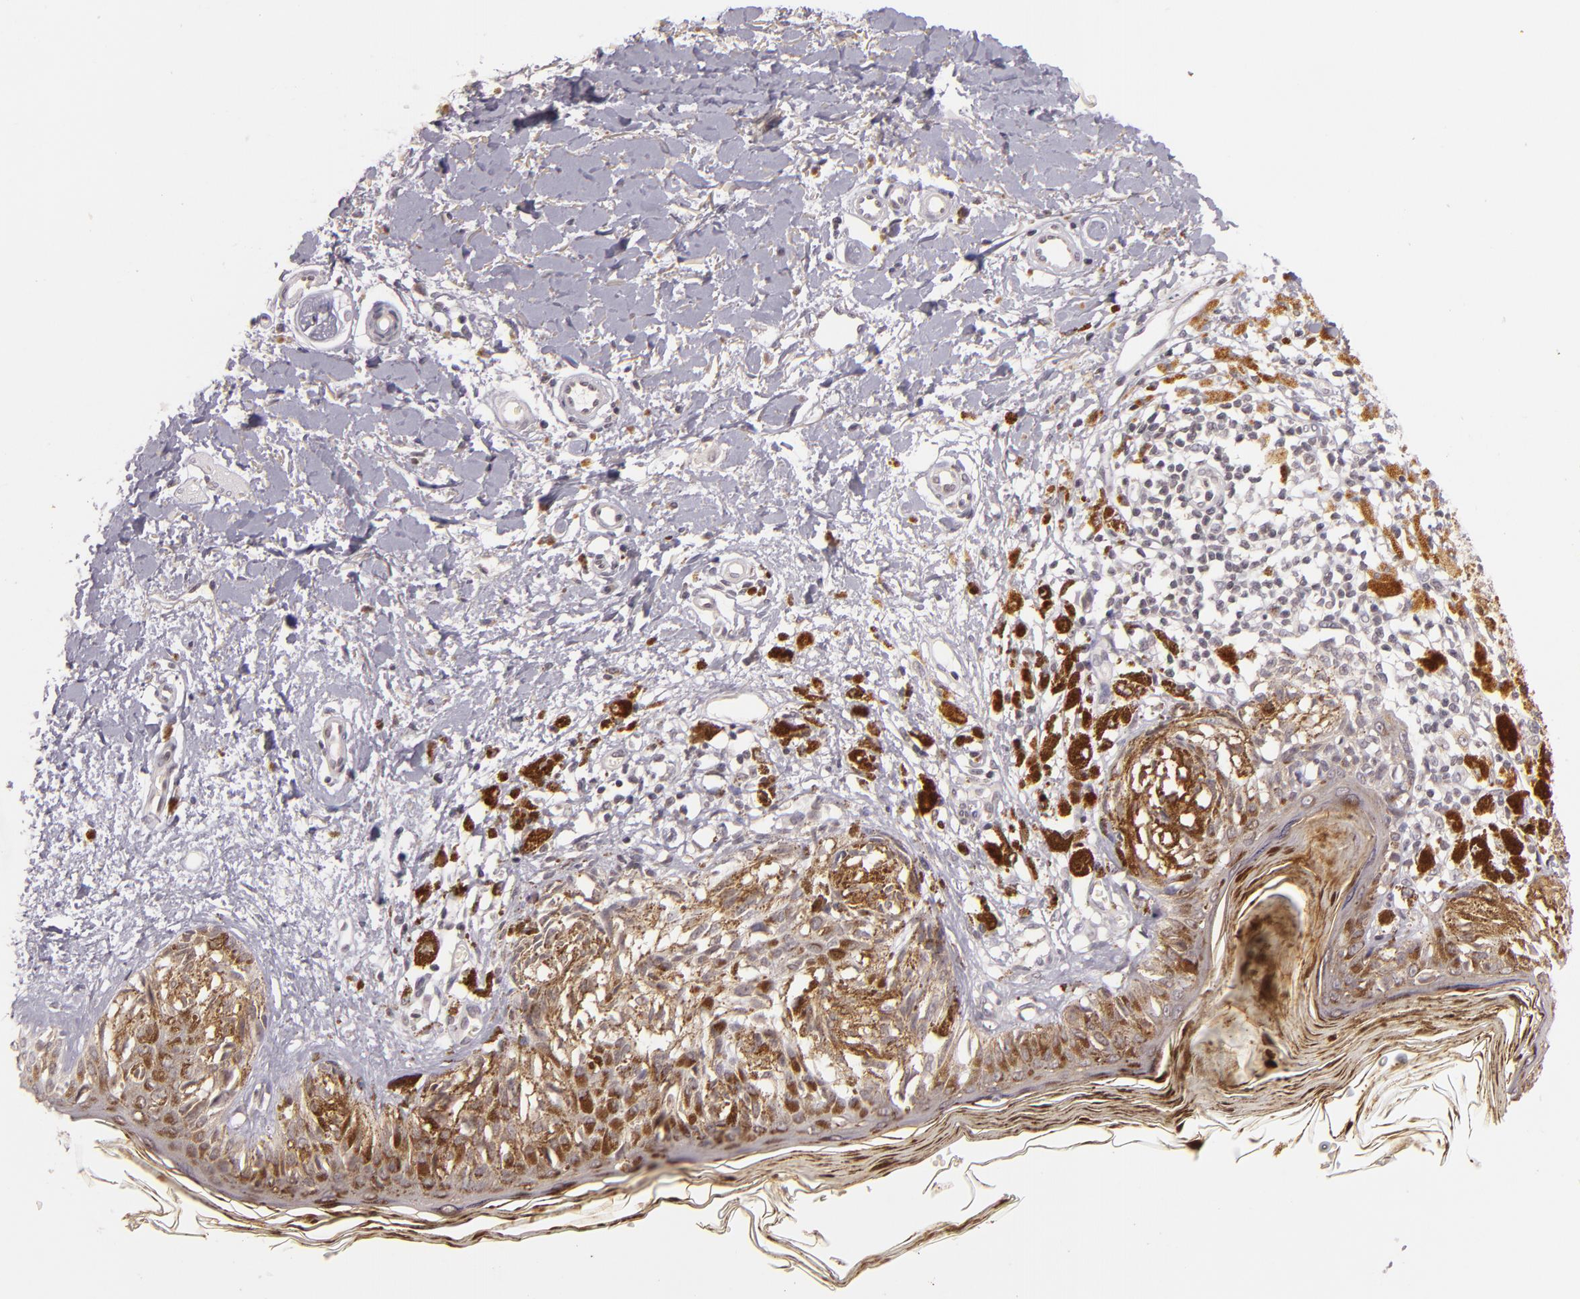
{"staining": {"intensity": "moderate", "quantity": ">75%", "location": "cytoplasmic/membranous"}, "tissue": "melanoma", "cell_type": "Tumor cells", "image_type": "cancer", "snomed": [{"axis": "morphology", "description": "Malignant melanoma, NOS"}, {"axis": "topography", "description": "Skin"}], "caption": "The image displays immunohistochemical staining of malignant melanoma. There is moderate cytoplasmic/membranous expression is identified in approximately >75% of tumor cells.", "gene": "CASP8", "patient": {"sex": "male", "age": 88}}